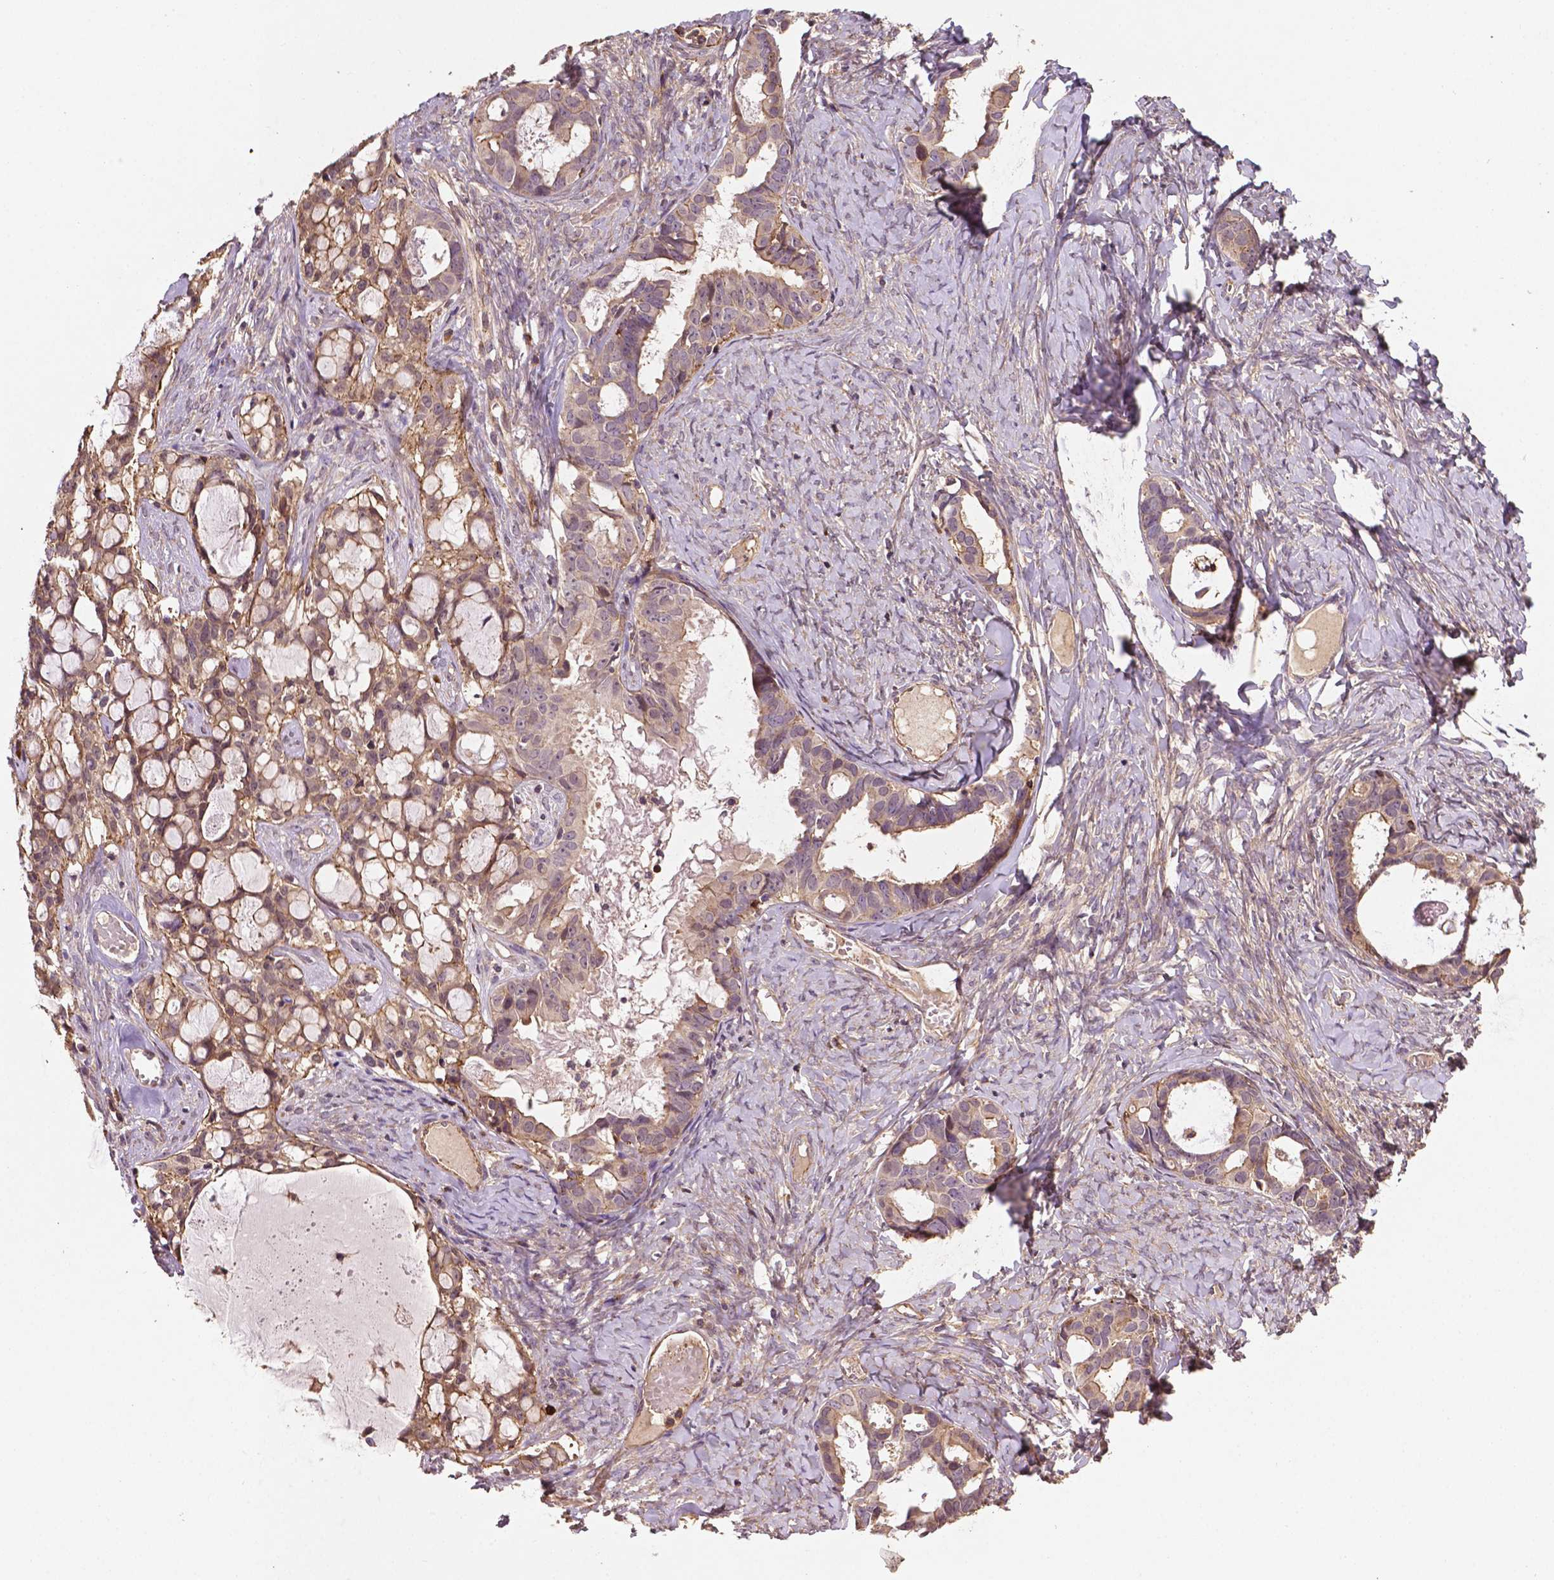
{"staining": {"intensity": "weak", "quantity": ">75%", "location": "cytoplasmic/membranous"}, "tissue": "ovarian cancer", "cell_type": "Tumor cells", "image_type": "cancer", "snomed": [{"axis": "morphology", "description": "Cystadenocarcinoma, serous, NOS"}, {"axis": "topography", "description": "Ovary"}], "caption": "Immunohistochemistry image of neoplastic tissue: human ovarian cancer (serous cystadenocarcinoma) stained using immunohistochemistry exhibits low levels of weak protein expression localized specifically in the cytoplasmic/membranous of tumor cells, appearing as a cytoplasmic/membranous brown color.", "gene": "ZMYND19", "patient": {"sex": "female", "age": 69}}